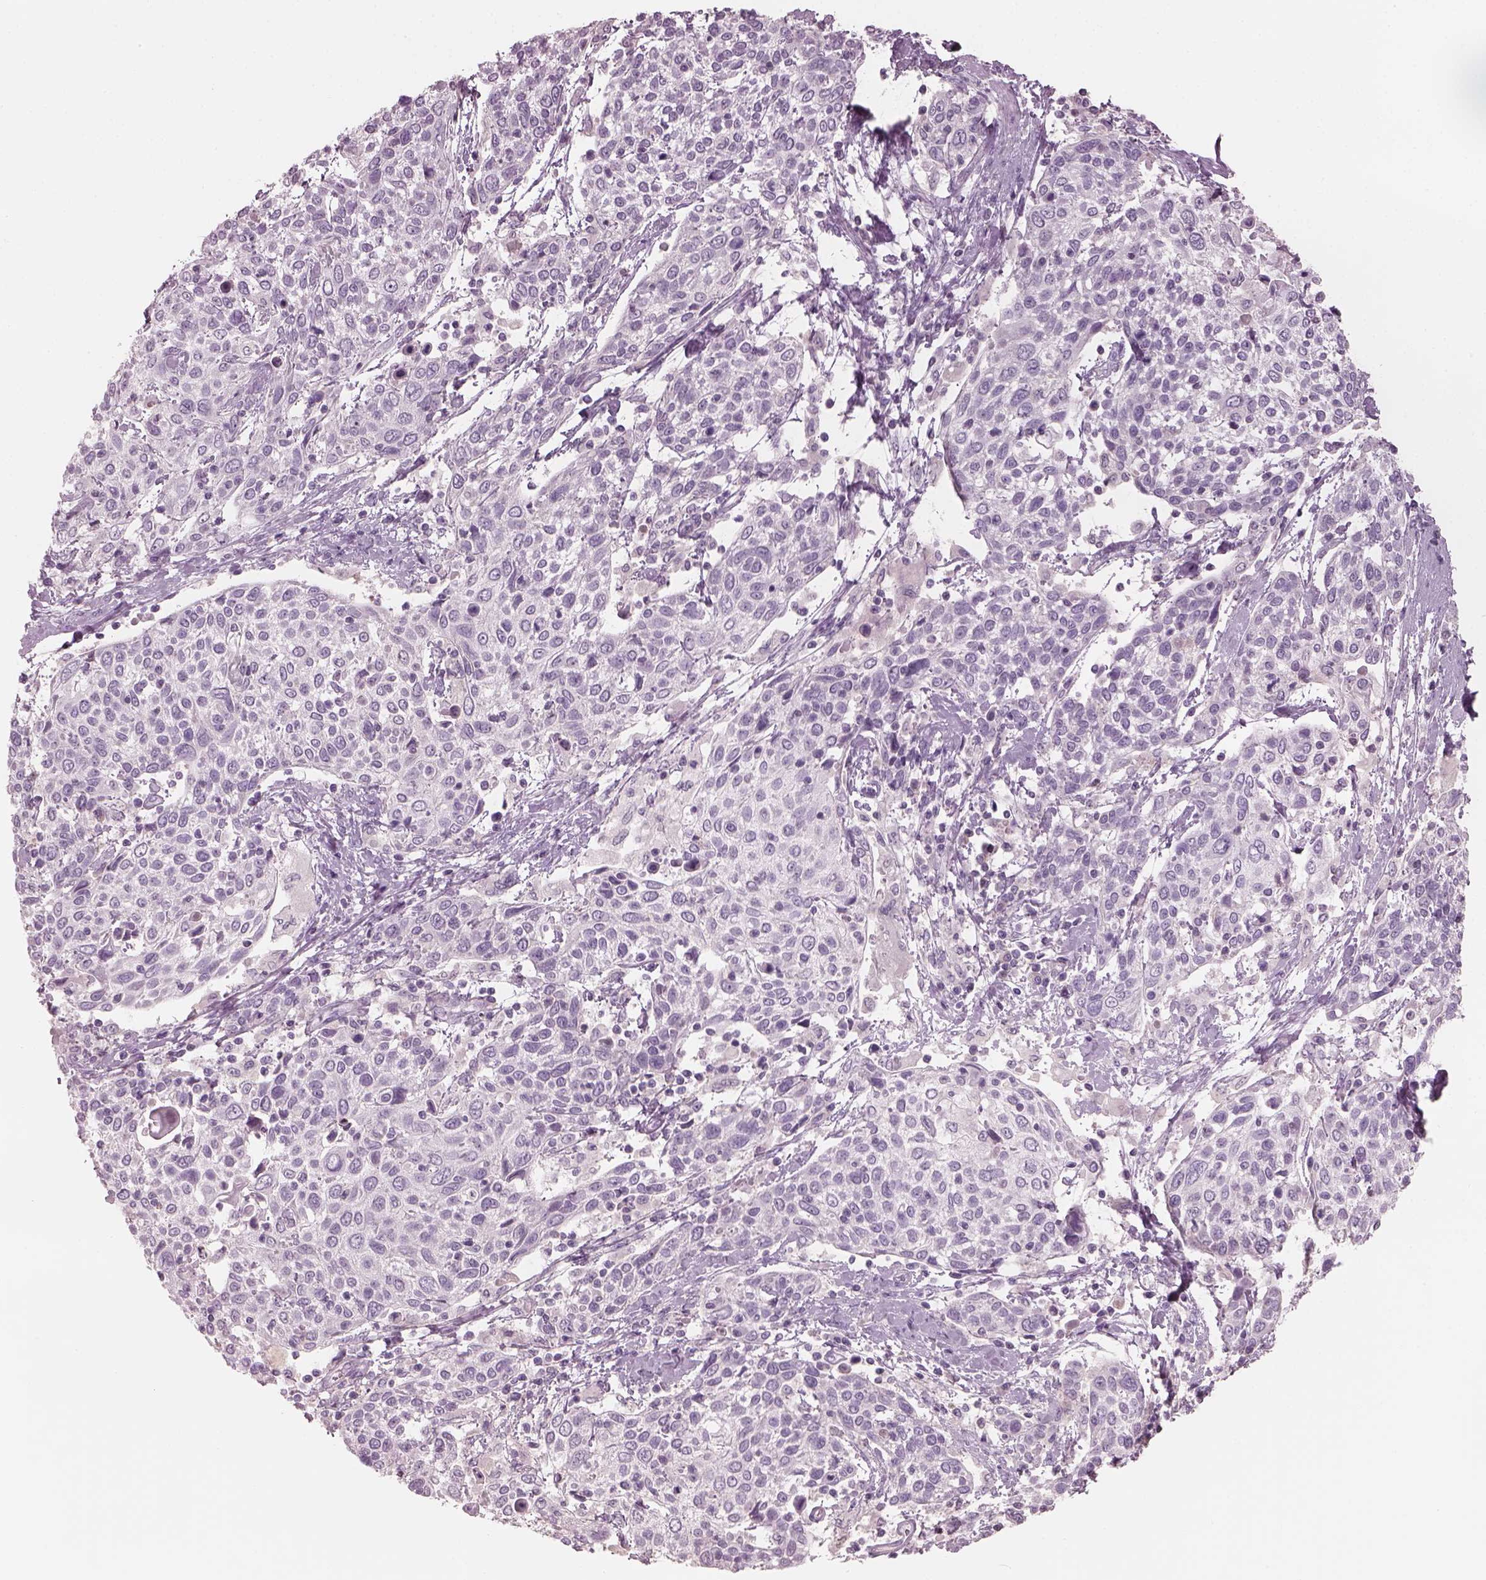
{"staining": {"intensity": "negative", "quantity": "none", "location": "none"}, "tissue": "cervical cancer", "cell_type": "Tumor cells", "image_type": "cancer", "snomed": [{"axis": "morphology", "description": "Squamous cell carcinoma, NOS"}, {"axis": "topography", "description": "Cervix"}], "caption": "Immunohistochemistry (IHC) of human squamous cell carcinoma (cervical) displays no positivity in tumor cells.", "gene": "PACRG", "patient": {"sex": "female", "age": 61}}